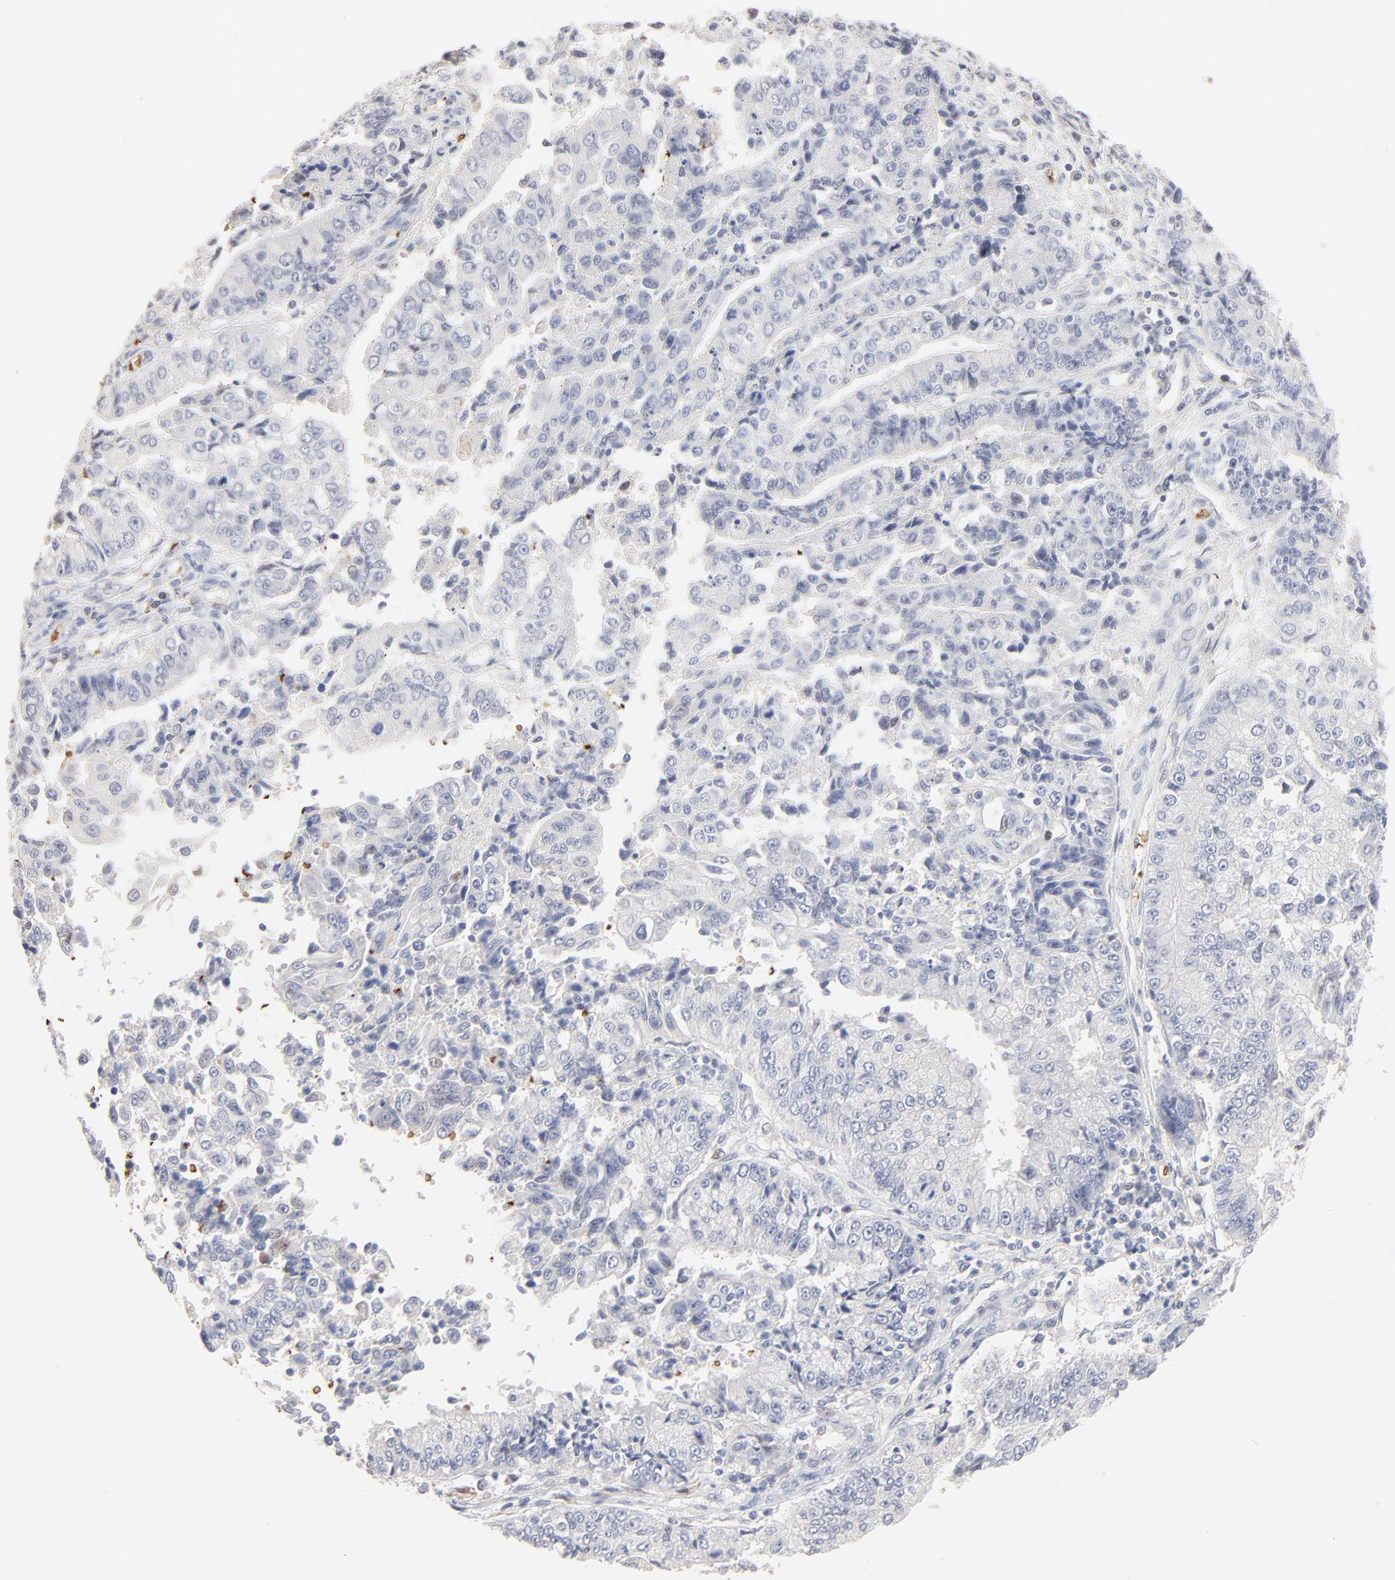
{"staining": {"intensity": "negative", "quantity": "none", "location": "none"}, "tissue": "endometrial cancer", "cell_type": "Tumor cells", "image_type": "cancer", "snomed": [{"axis": "morphology", "description": "Adenocarcinoma, NOS"}, {"axis": "topography", "description": "Endometrium"}], "caption": "Micrograph shows no significant protein expression in tumor cells of adenocarcinoma (endometrial).", "gene": "SPTB", "patient": {"sex": "female", "age": 75}}